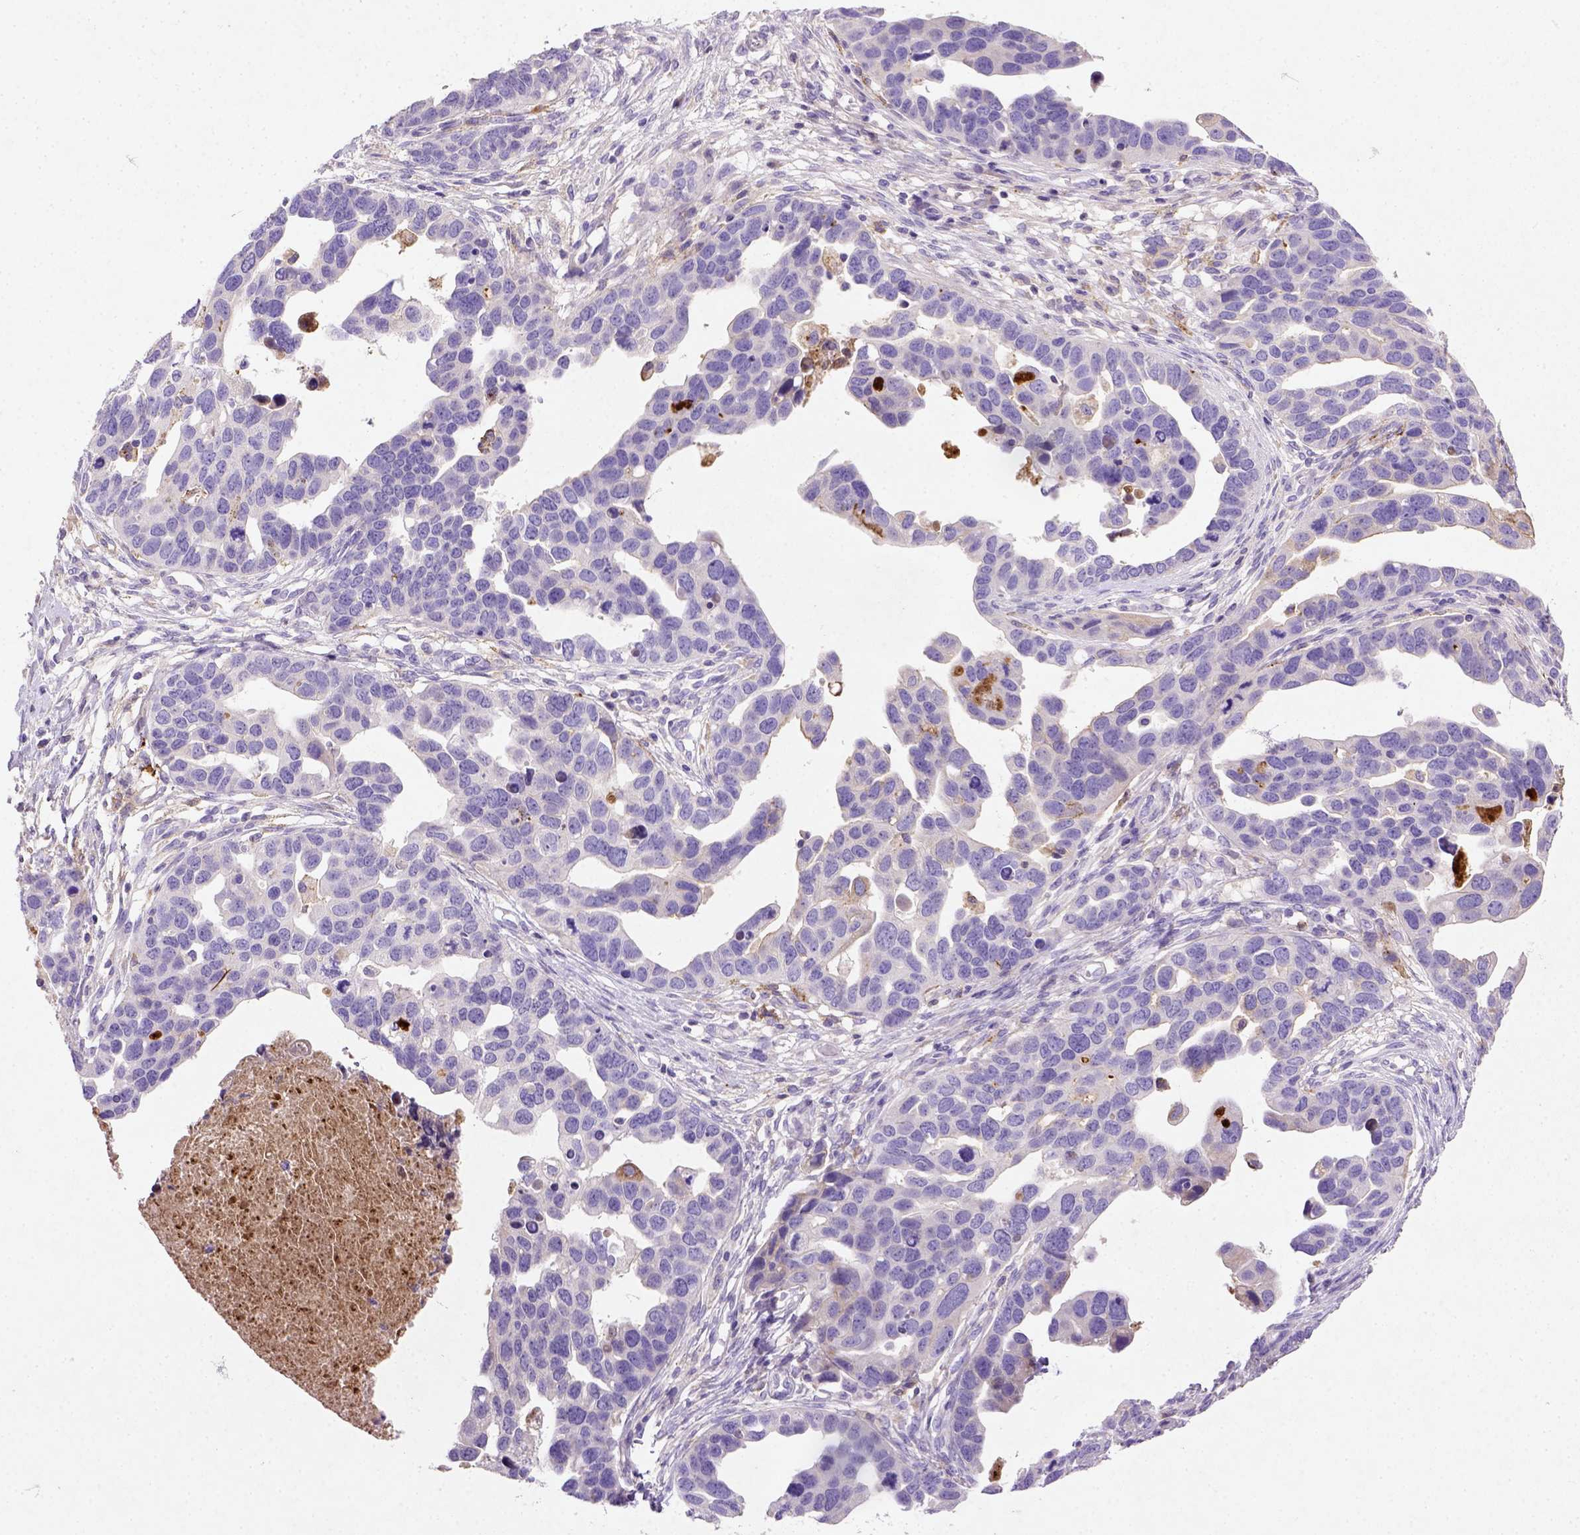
{"staining": {"intensity": "negative", "quantity": "none", "location": "none"}, "tissue": "ovarian cancer", "cell_type": "Tumor cells", "image_type": "cancer", "snomed": [{"axis": "morphology", "description": "Cystadenocarcinoma, serous, NOS"}, {"axis": "topography", "description": "Ovary"}], "caption": "Tumor cells are negative for protein expression in human serous cystadenocarcinoma (ovarian).", "gene": "NUDT2", "patient": {"sex": "female", "age": 54}}